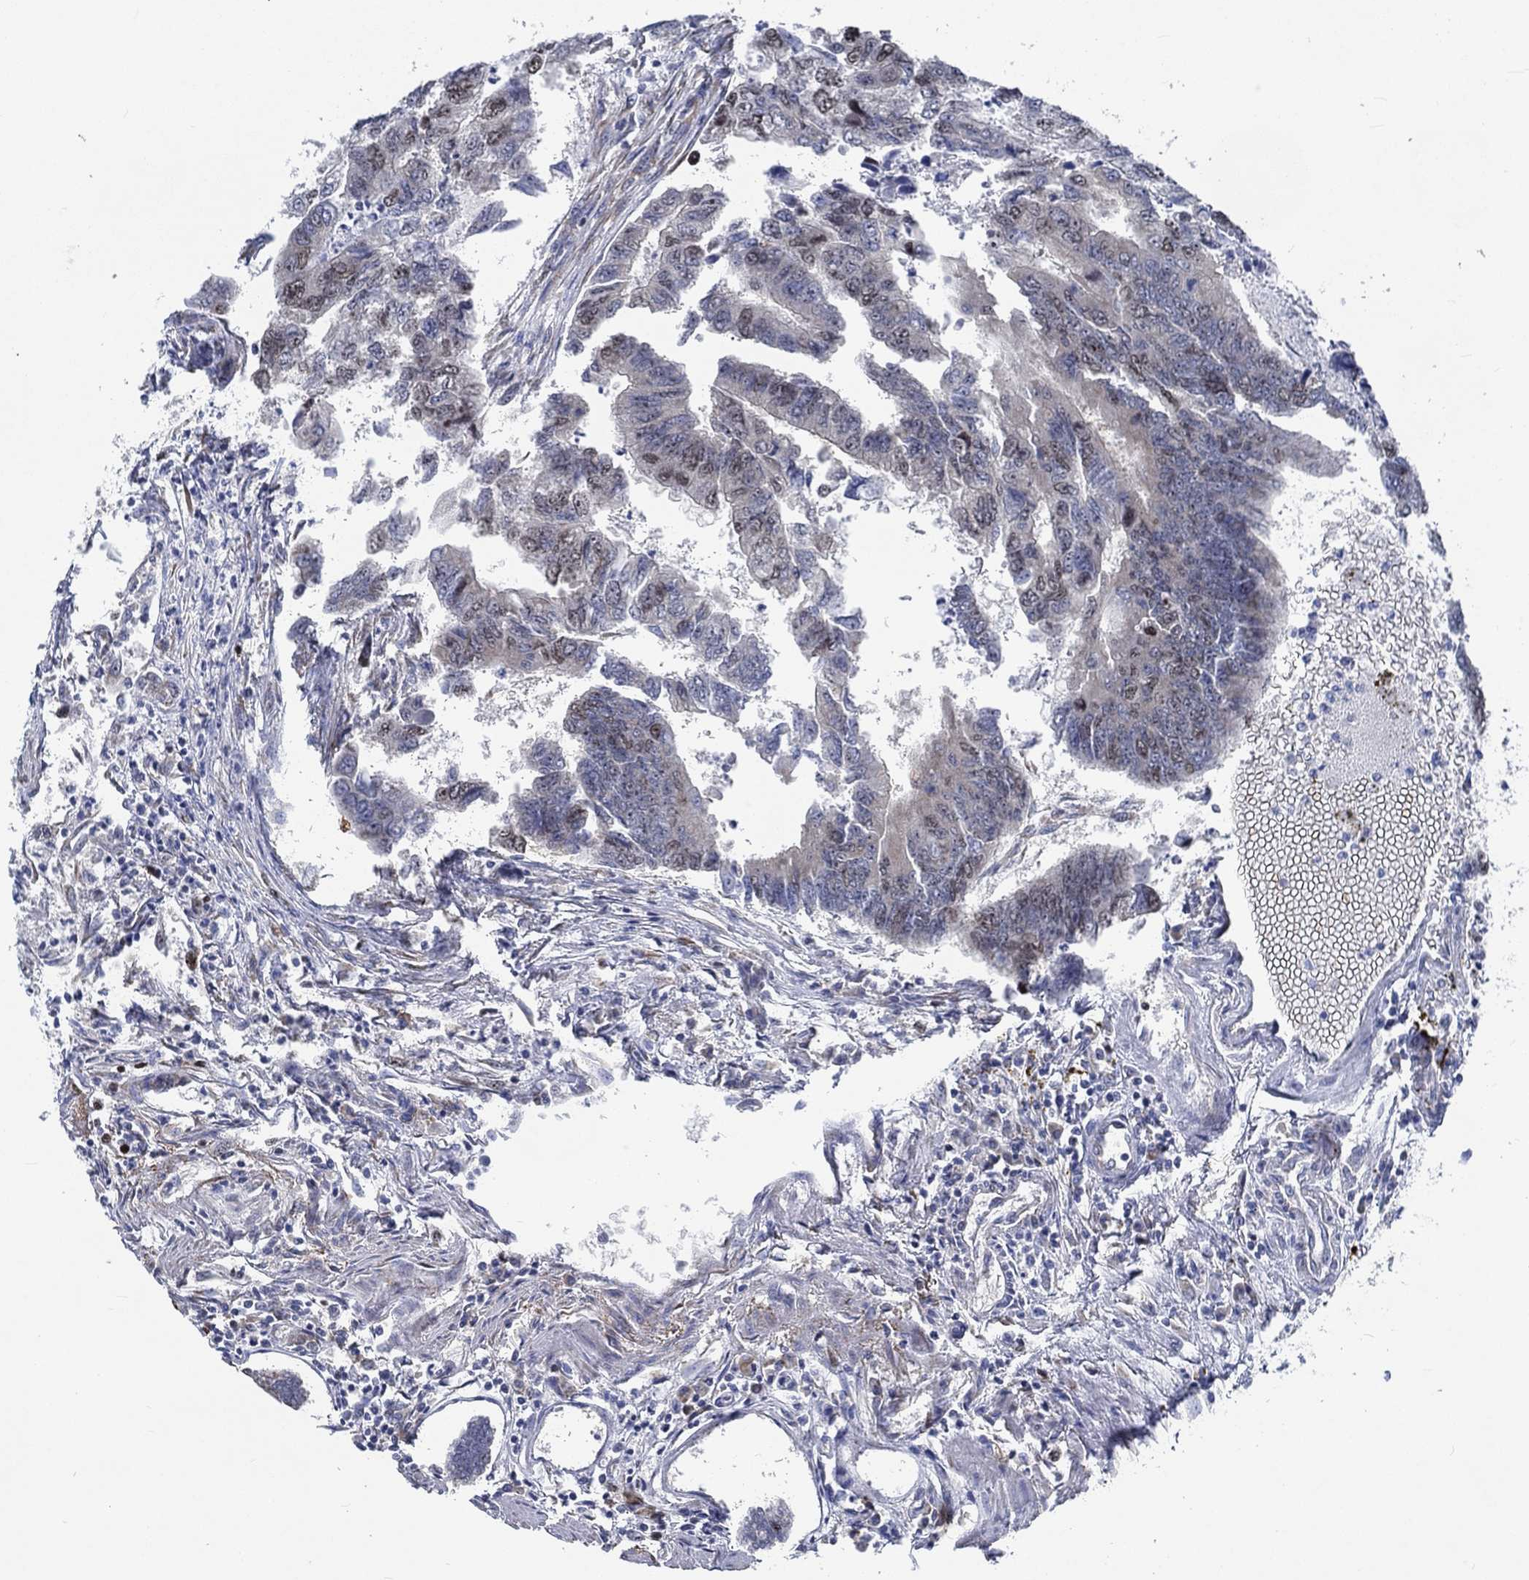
{"staining": {"intensity": "weak", "quantity": "<25%", "location": "nuclear"}, "tissue": "colorectal cancer", "cell_type": "Tumor cells", "image_type": "cancer", "snomed": [{"axis": "morphology", "description": "Adenocarcinoma, NOS"}, {"axis": "topography", "description": "Colon"}], "caption": "Tumor cells show no significant protein staining in adenocarcinoma (colorectal). Brightfield microscopy of immunohistochemistry stained with DAB (3,3'-diaminobenzidine) (brown) and hematoxylin (blue), captured at high magnification.", "gene": "MMP24", "patient": {"sex": "female", "age": 65}}